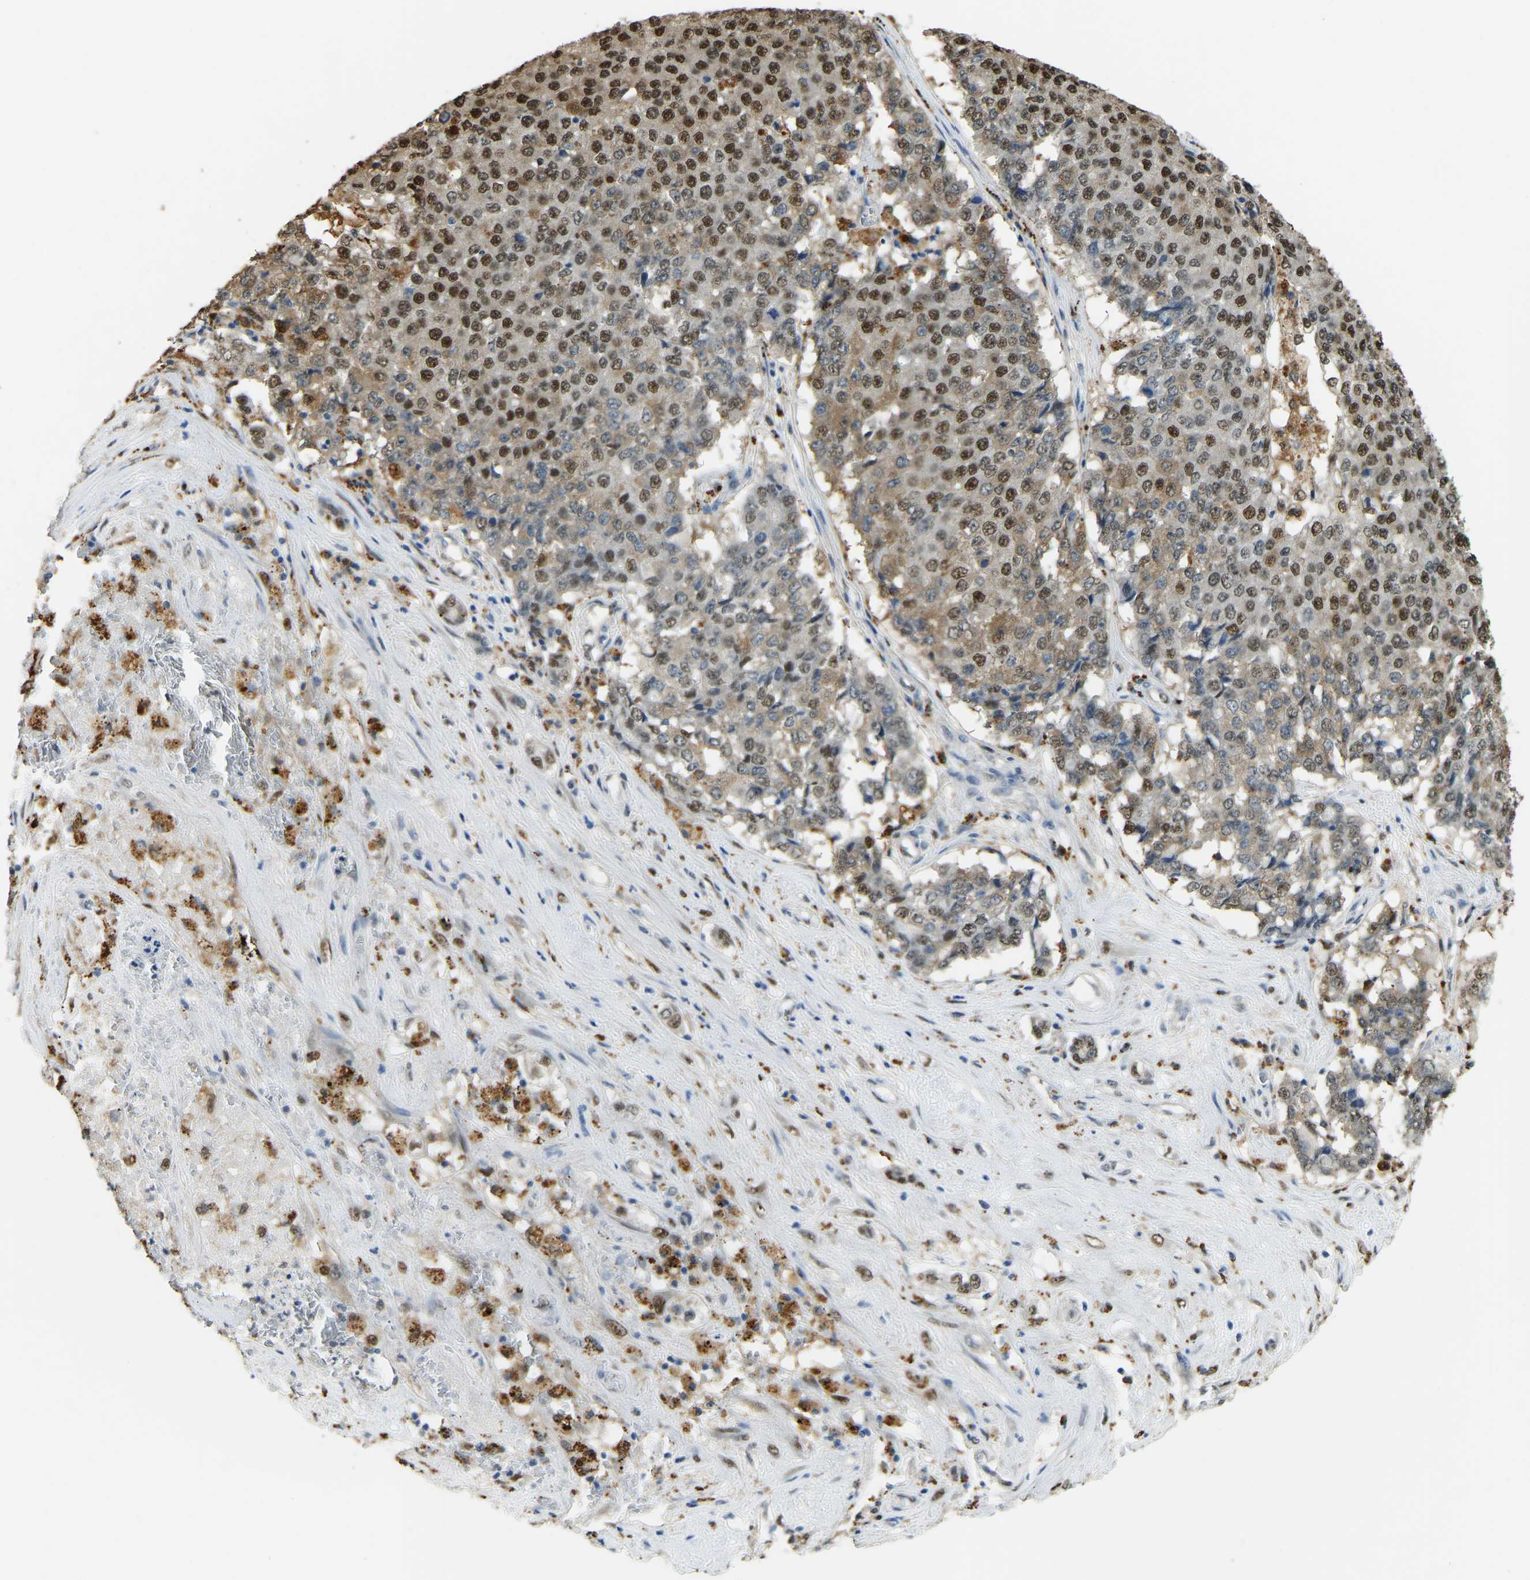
{"staining": {"intensity": "strong", "quantity": "25%-75%", "location": "cytoplasmic/membranous,nuclear"}, "tissue": "pancreatic cancer", "cell_type": "Tumor cells", "image_type": "cancer", "snomed": [{"axis": "morphology", "description": "Adenocarcinoma, NOS"}, {"axis": "topography", "description": "Pancreas"}], "caption": "A histopathology image of adenocarcinoma (pancreatic) stained for a protein reveals strong cytoplasmic/membranous and nuclear brown staining in tumor cells.", "gene": "NANS", "patient": {"sex": "male", "age": 50}}